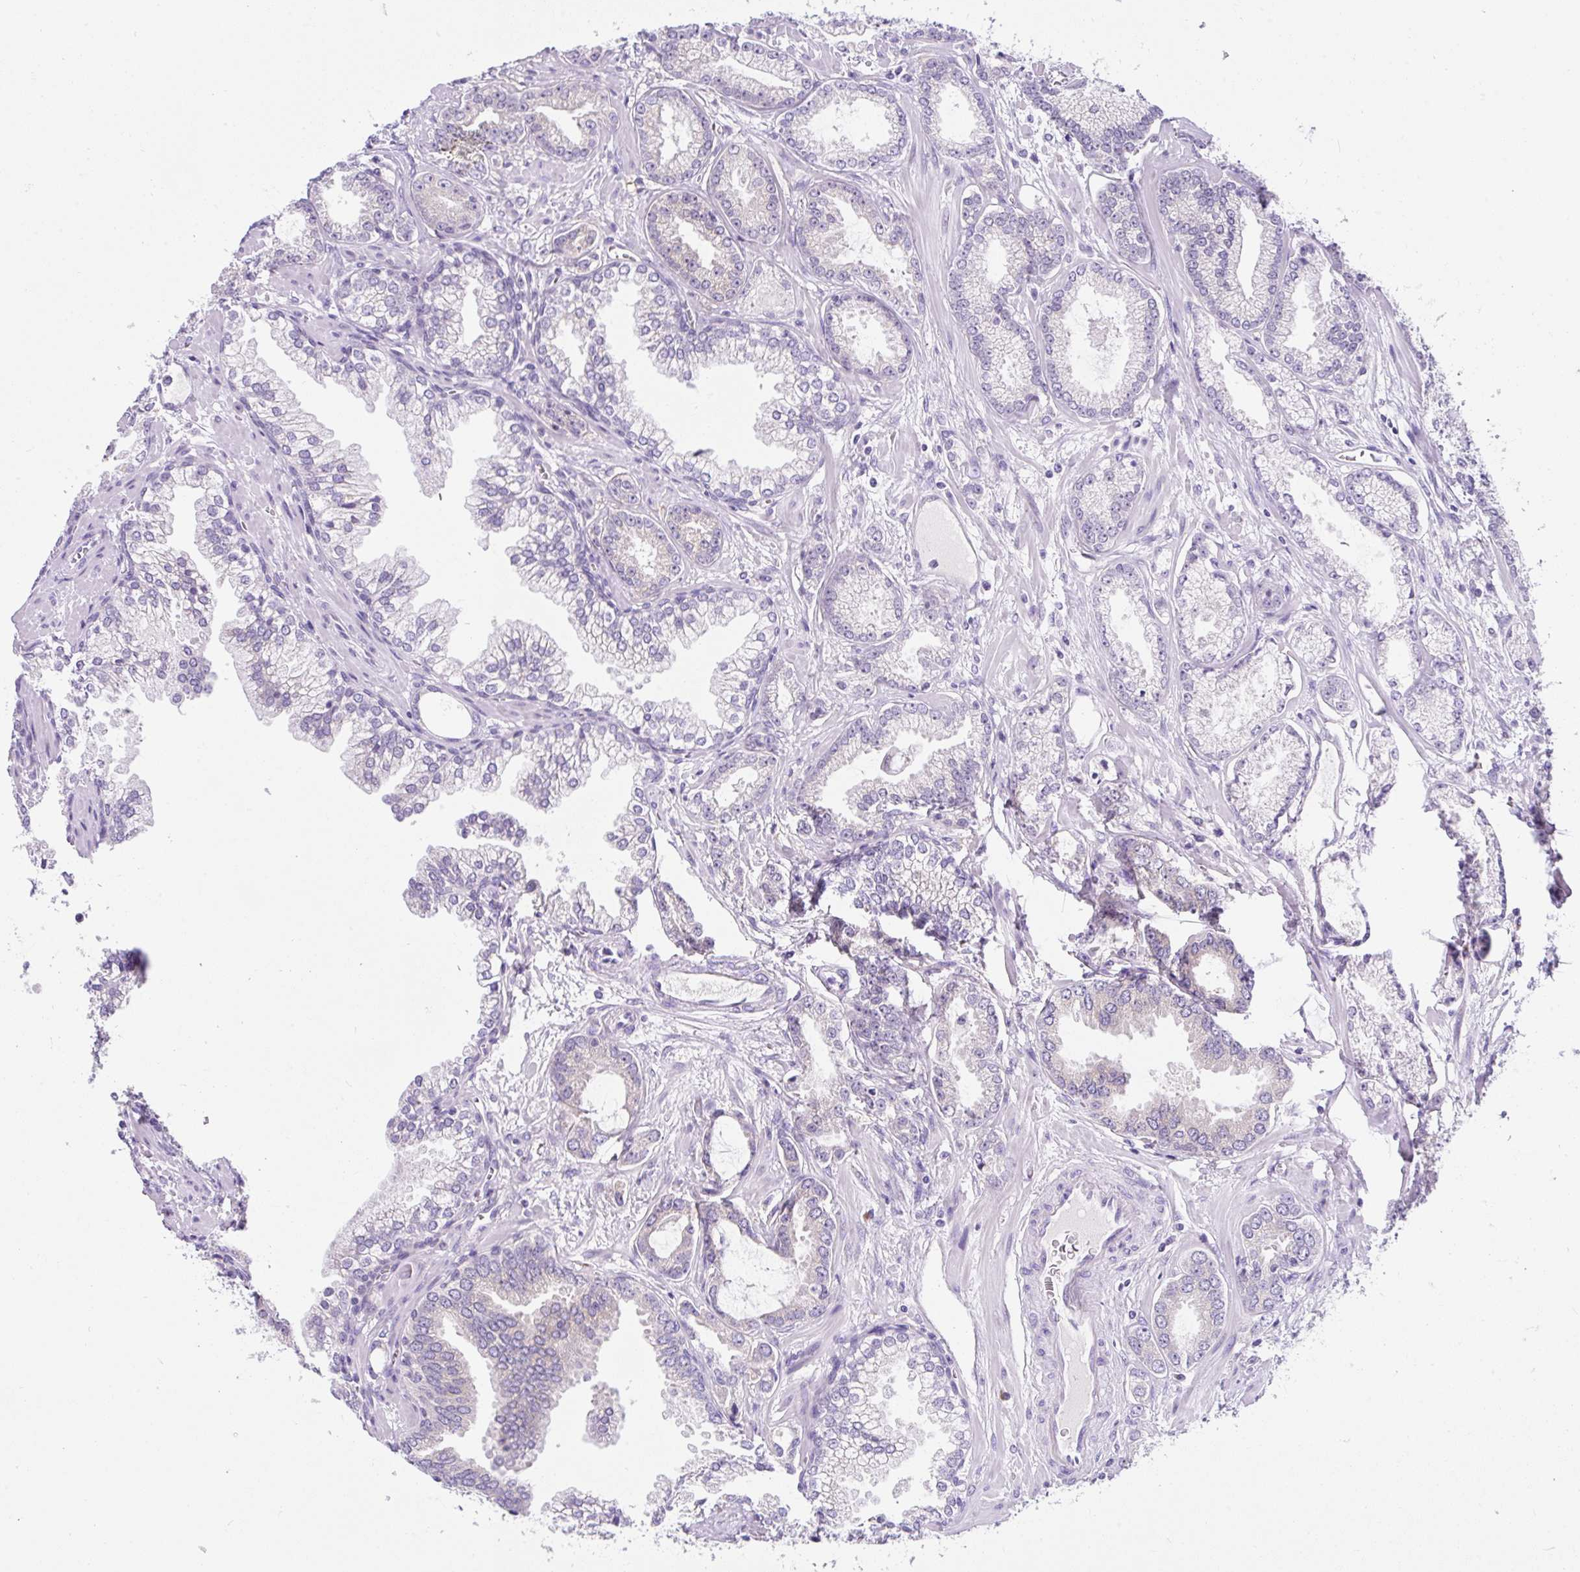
{"staining": {"intensity": "negative", "quantity": "none", "location": "none"}, "tissue": "prostate cancer", "cell_type": "Tumor cells", "image_type": "cancer", "snomed": [{"axis": "morphology", "description": "Adenocarcinoma, Medium grade"}, {"axis": "topography", "description": "Prostate"}], "caption": "DAB immunohistochemical staining of human prostate cancer (adenocarcinoma (medium-grade)) displays no significant positivity in tumor cells.", "gene": "GOLGA8A", "patient": {"sex": "male", "age": 57}}